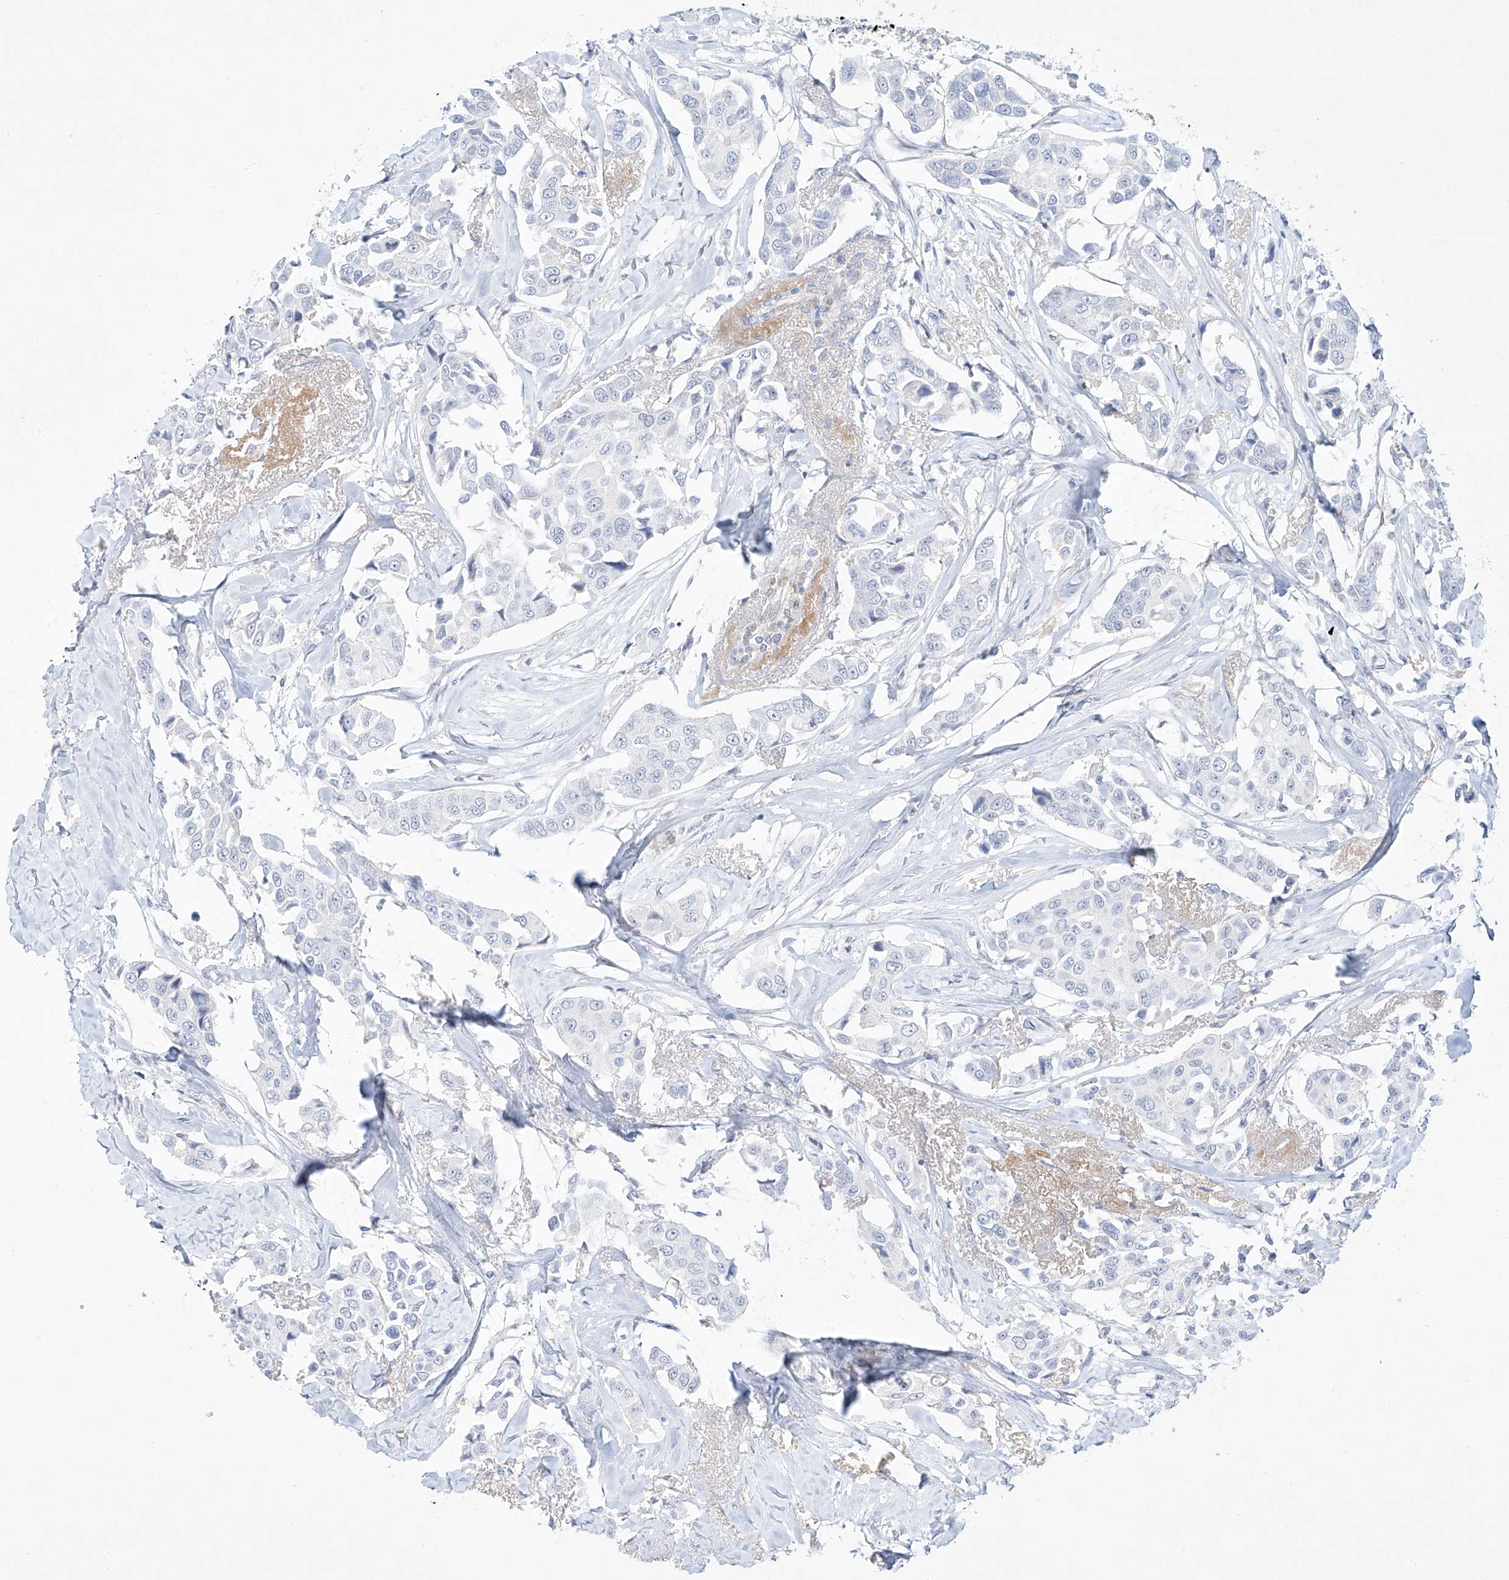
{"staining": {"intensity": "negative", "quantity": "none", "location": "none"}, "tissue": "breast cancer", "cell_type": "Tumor cells", "image_type": "cancer", "snomed": [{"axis": "morphology", "description": "Duct carcinoma"}, {"axis": "topography", "description": "Breast"}], "caption": "This is an IHC image of human invasive ductal carcinoma (breast). There is no positivity in tumor cells.", "gene": "REEP2", "patient": {"sex": "female", "age": 80}}